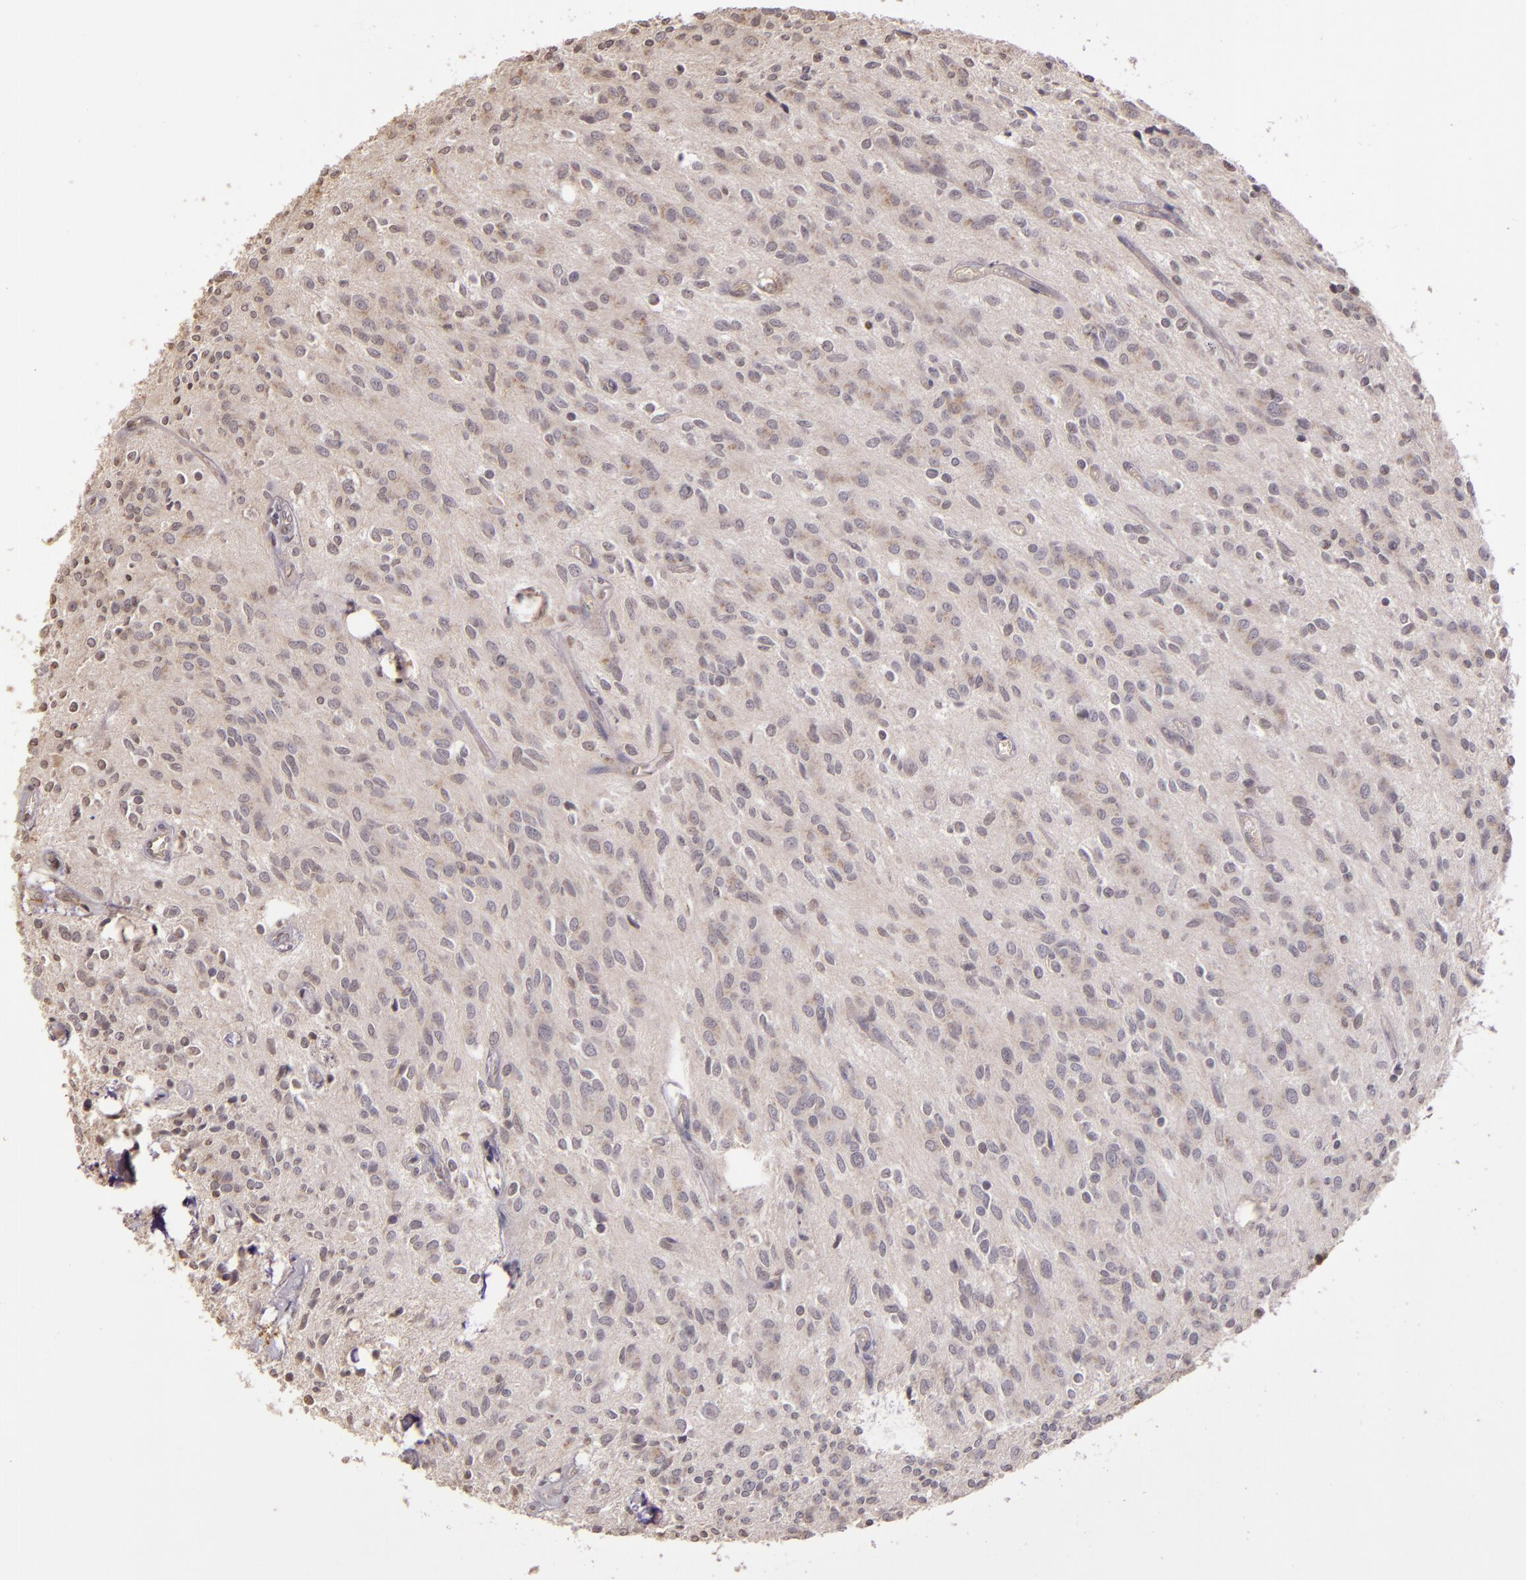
{"staining": {"intensity": "weak", "quantity": "<25%", "location": "cytoplasmic/membranous"}, "tissue": "glioma", "cell_type": "Tumor cells", "image_type": "cancer", "snomed": [{"axis": "morphology", "description": "Glioma, malignant, Low grade"}, {"axis": "topography", "description": "Brain"}], "caption": "IHC photomicrograph of neoplastic tissue: low-grade glioma (malignant) stained with DAB (3,3'-diaminobenzidine) displays no significant protein expression in tumor cells. The staining was performed using DAB (3,3'-diaminobenzidine) to visualize the protein expression in brown, while the nuclei were stained in blue with hematoxylin (Magnification: 20x).", "gene": "ABL1", "patient": {"sex": "female", "age": 15}}